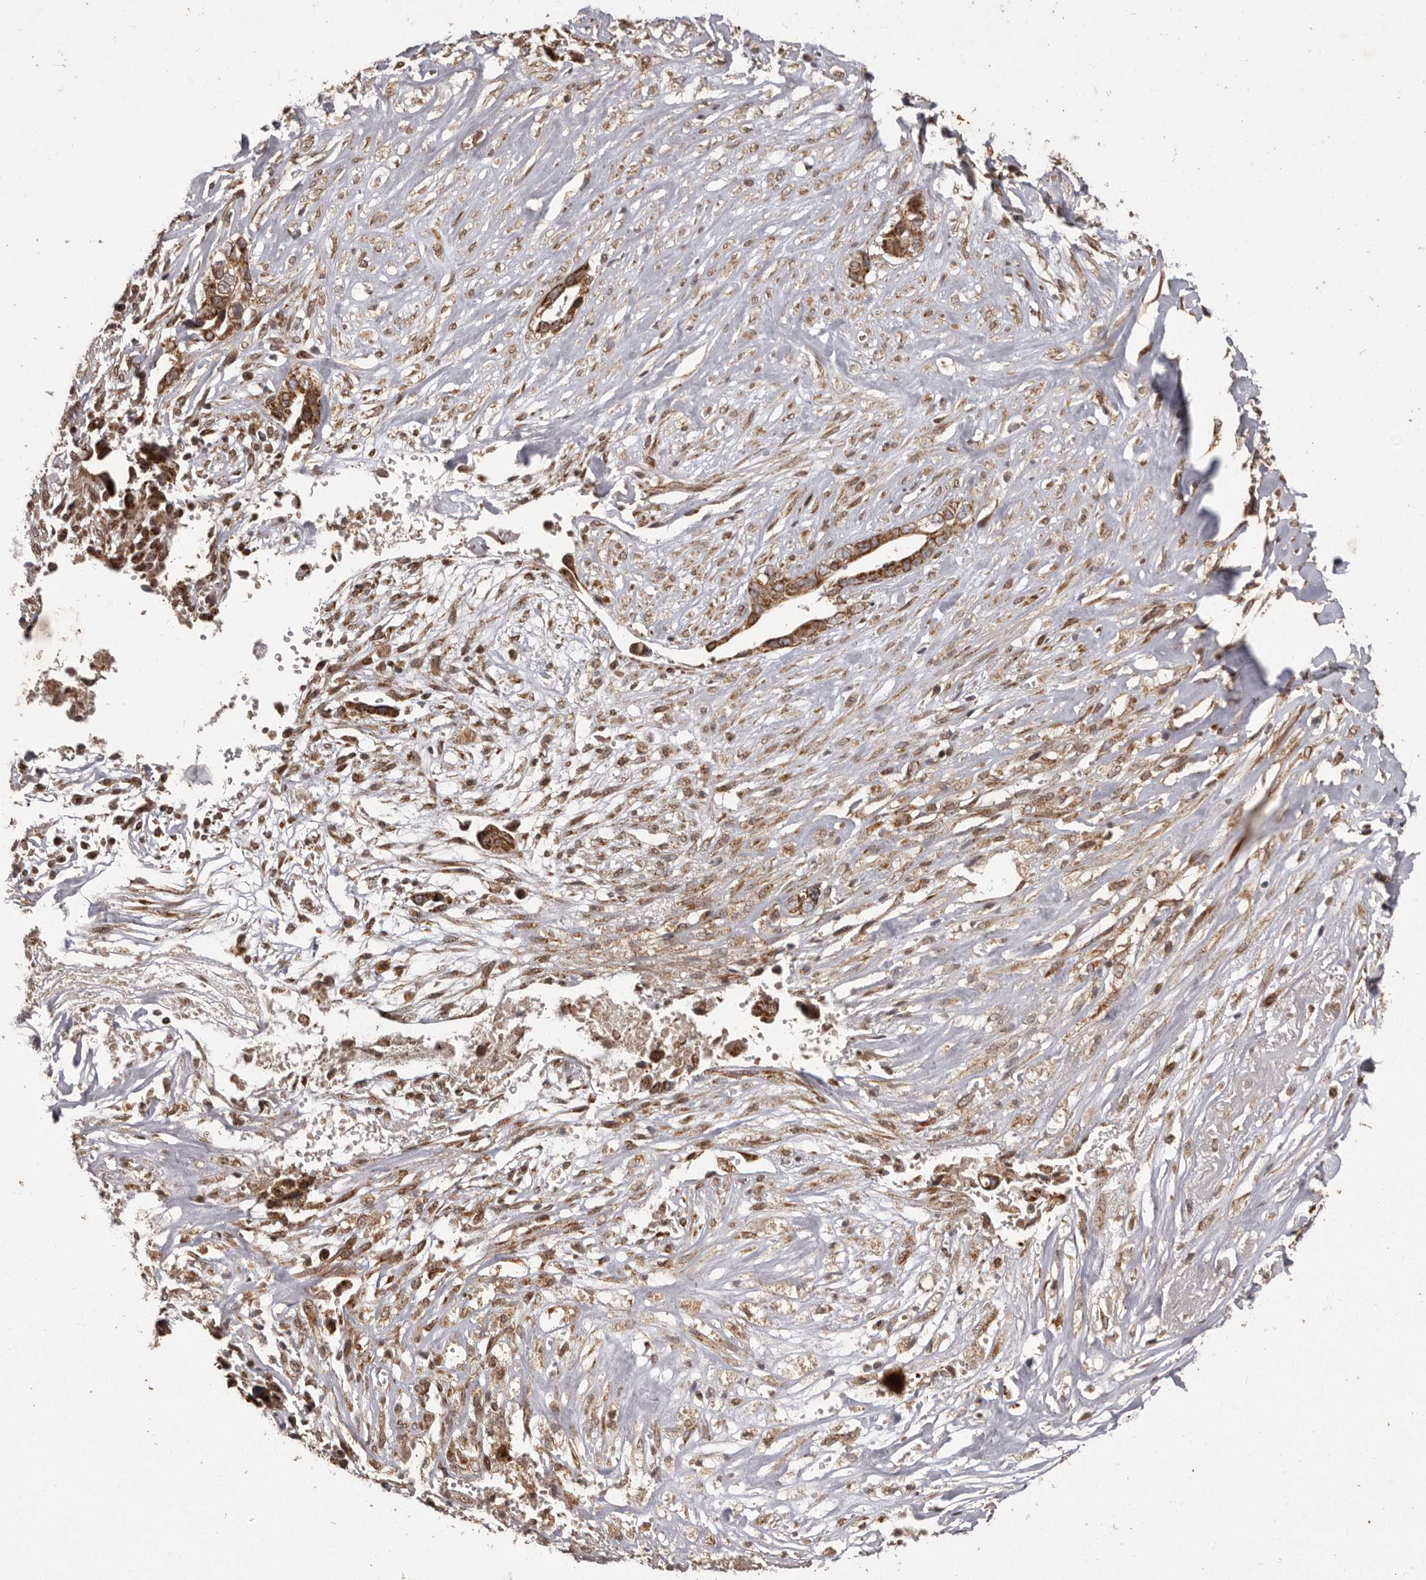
{"staining": {"intensity": "strong", "quantity": ">75%", "location": "cytoplasmic/membranous"}, "tissue": "liver cancer", "cell_type": "Tumor cells", "image_type": "cancer", "snomed": [{"axis": "morphology", "description": "Cholangiocarcinoma"}, {"axis": "topography", "description": "Liver"}], "caption": "The immunohistochemical stain shows strong cytoplasmic/membranous positivity in tumor cells of liver cancer tissue. (DAB IHC with brightfield microscopy, high magnification).", "gene": "CHRM2", "patient": {"sex": "female", "age": 79}}